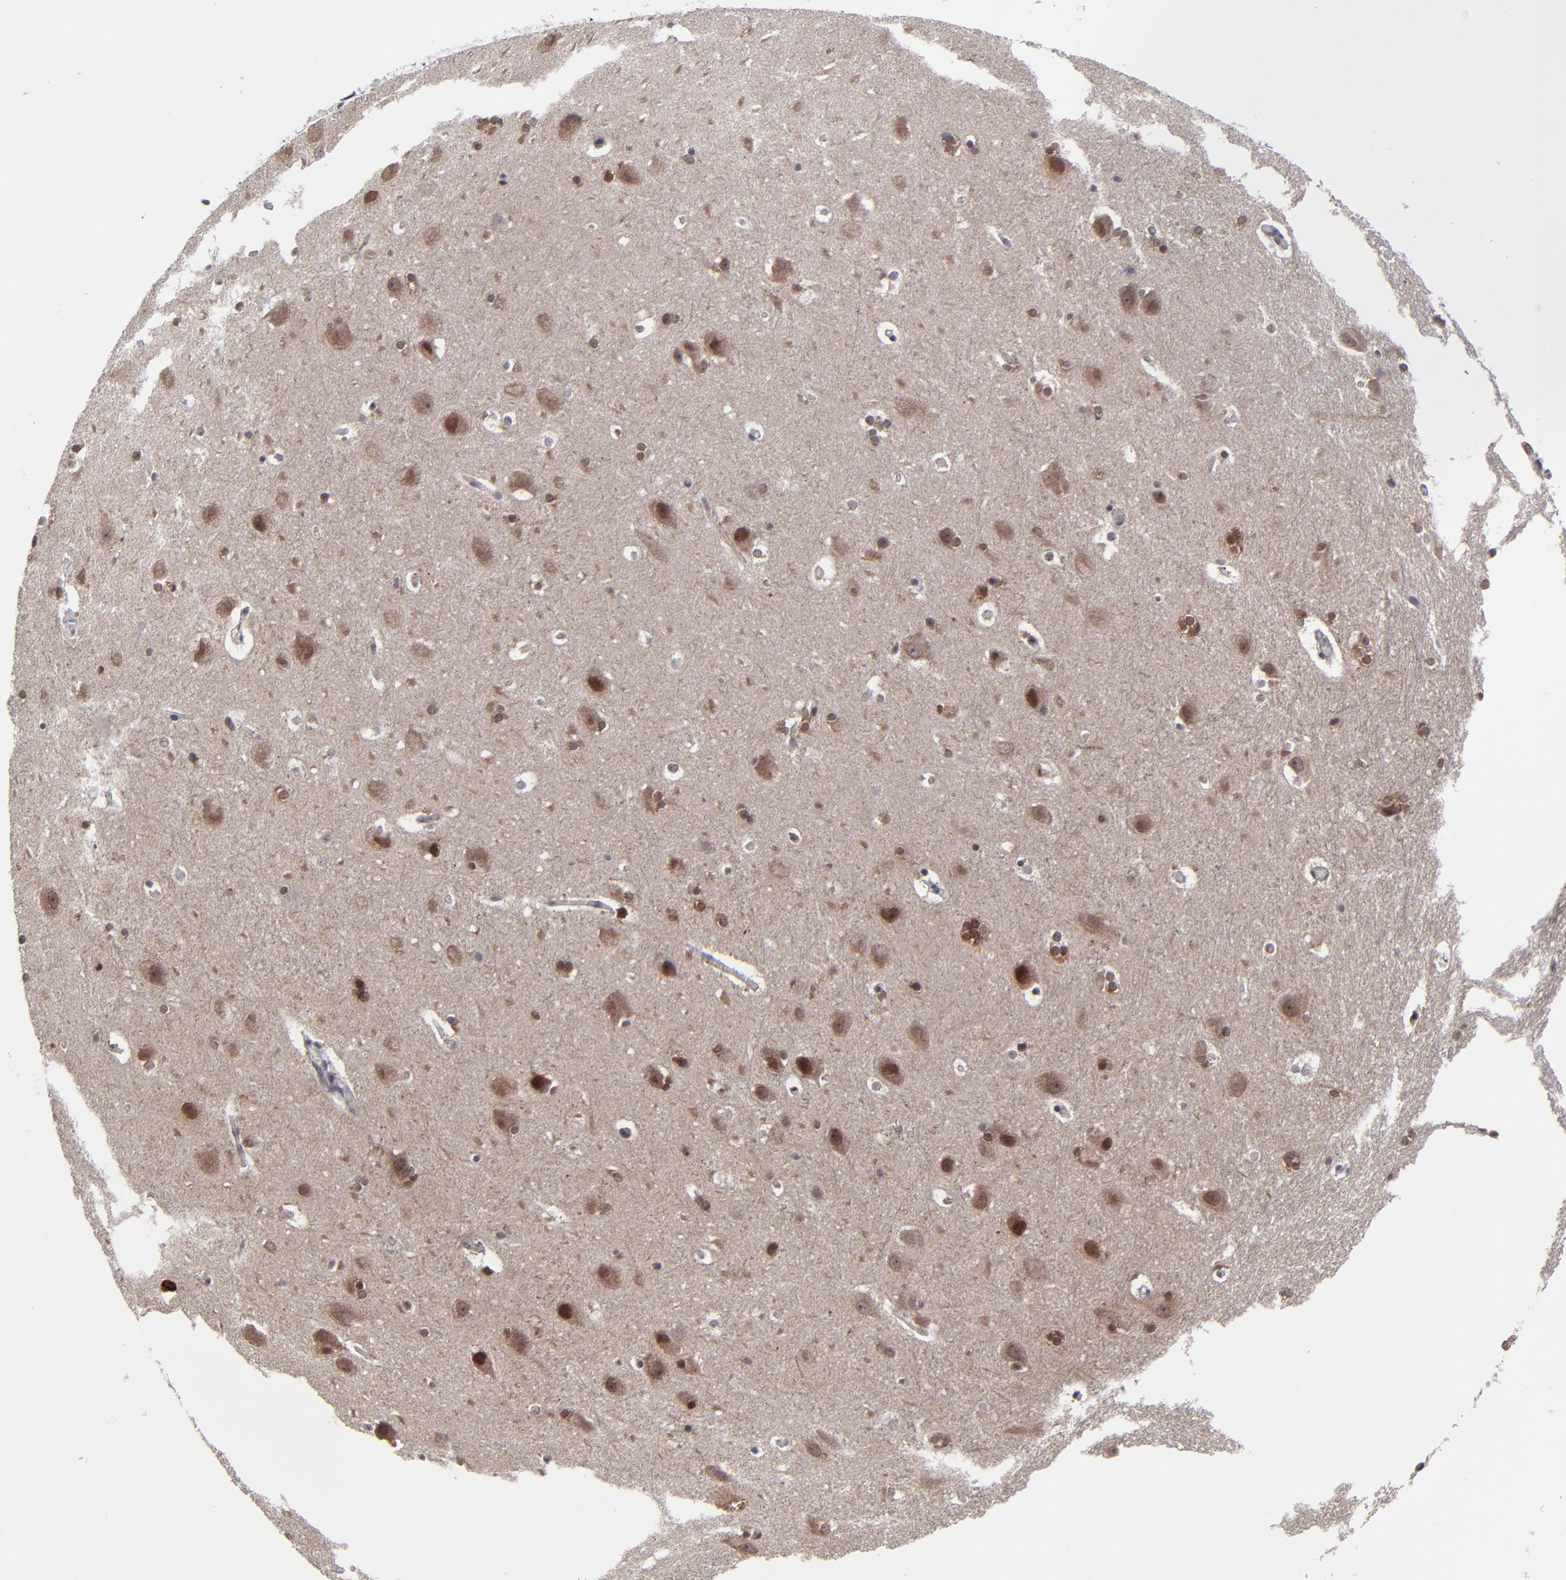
{"staining": {"intensity": "negative", "quantity": "none", "location": "none"}, "tissue": "hippocampus", "cell_type": "Glial cells", "image_type": "normal", "snomed": [{"axis": "morphology", "description": "Normal tissue, NOS"}, {"axis": "topography", "description": "Hippocampus"}], "caption": "Immunohistochemical staining of benign hippocampus shows no significant staining in glial cells.", "gene": "ZNF419", "patient": {"sex": "female", "age": 19}}